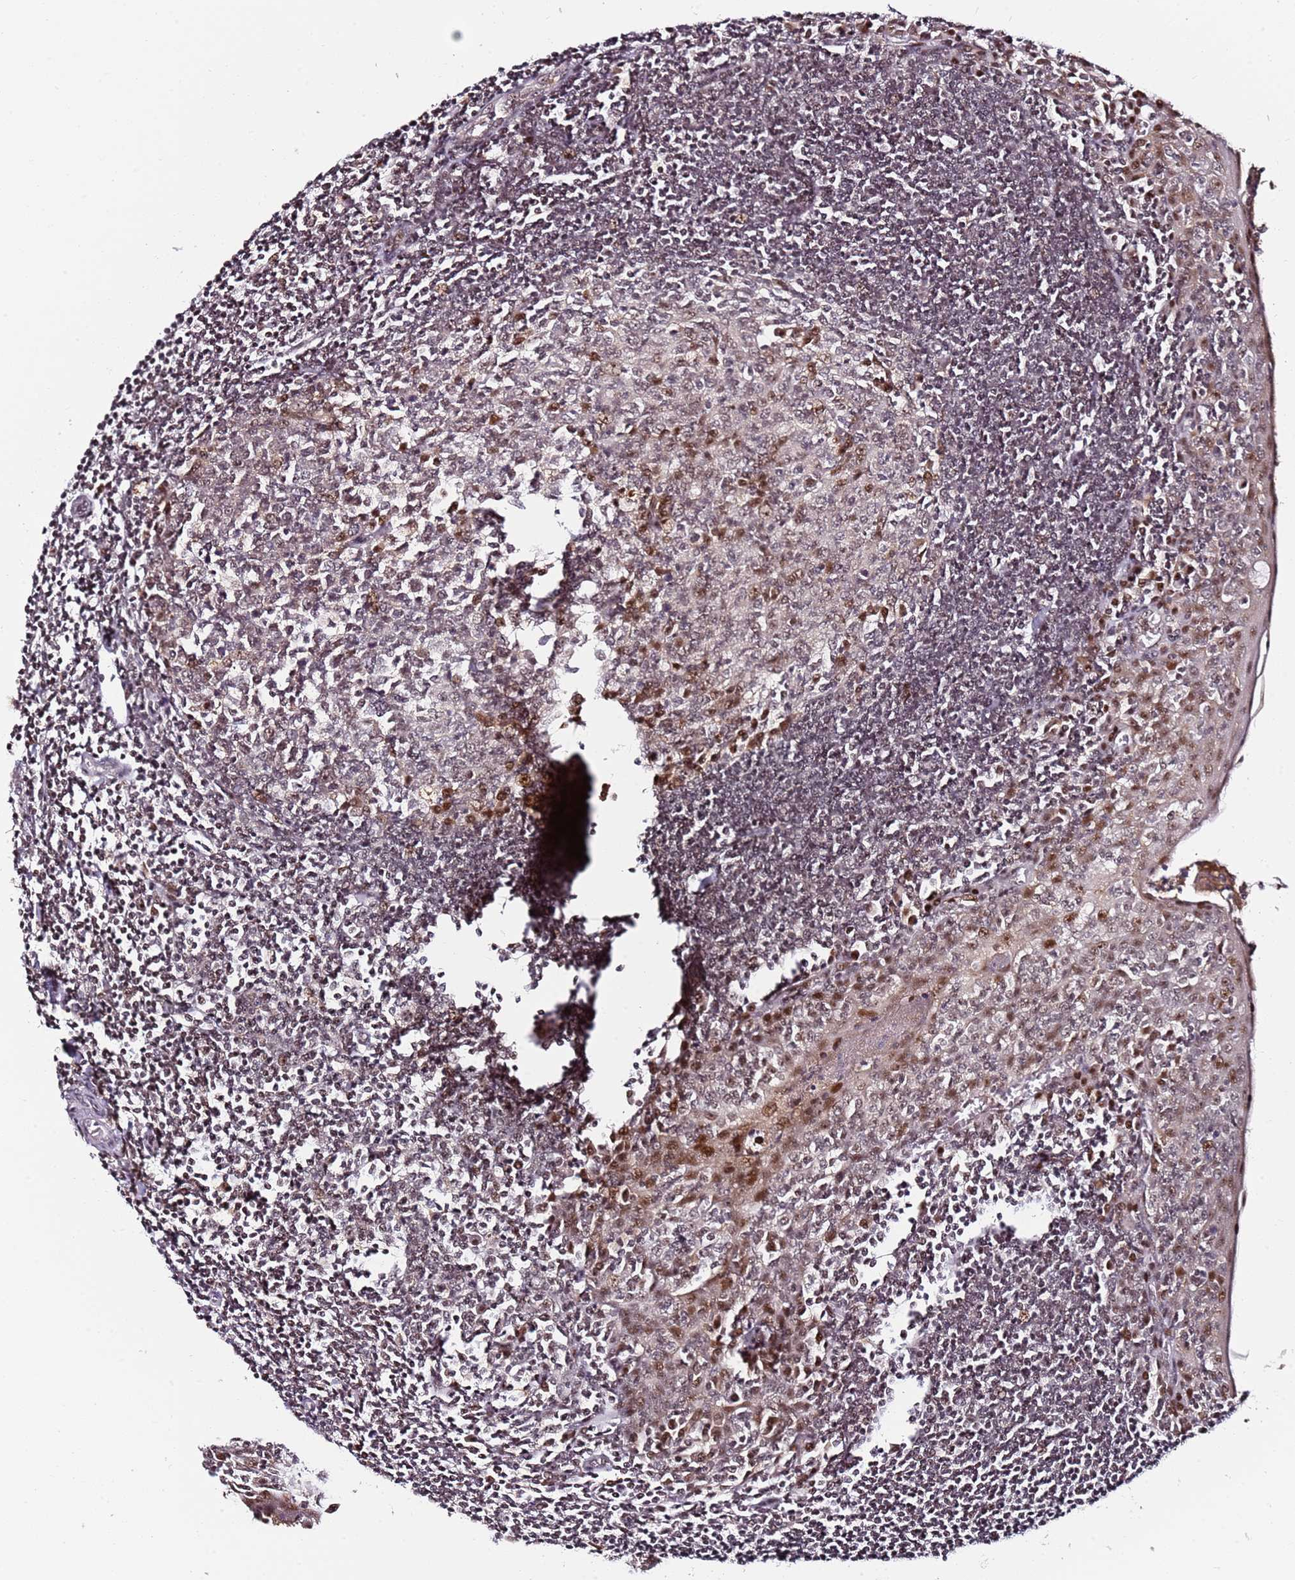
{"staining": {"intensity": "moderate", "quantity": "25%-75%", "location": "nuclear"}, "tissue": "tonsil", "cell_type": "Germinal center cells", "image_type": "normal", "snomed": [{"axis": "morphology", "description": "Normal tissue, NOS"}, {"axis": "topography", "description": "Tonsil"}], "caption": "The immunohistochemical stain shows moderate nuclear expression in germinal center cells of unremarkable tonsil. (Stains: DAB in brown, nuclei in blue, Microscopy: brightfield microscopy at high magnification).", "gene": "FCF1", "patient": {"sex": "male", "age": 27}}